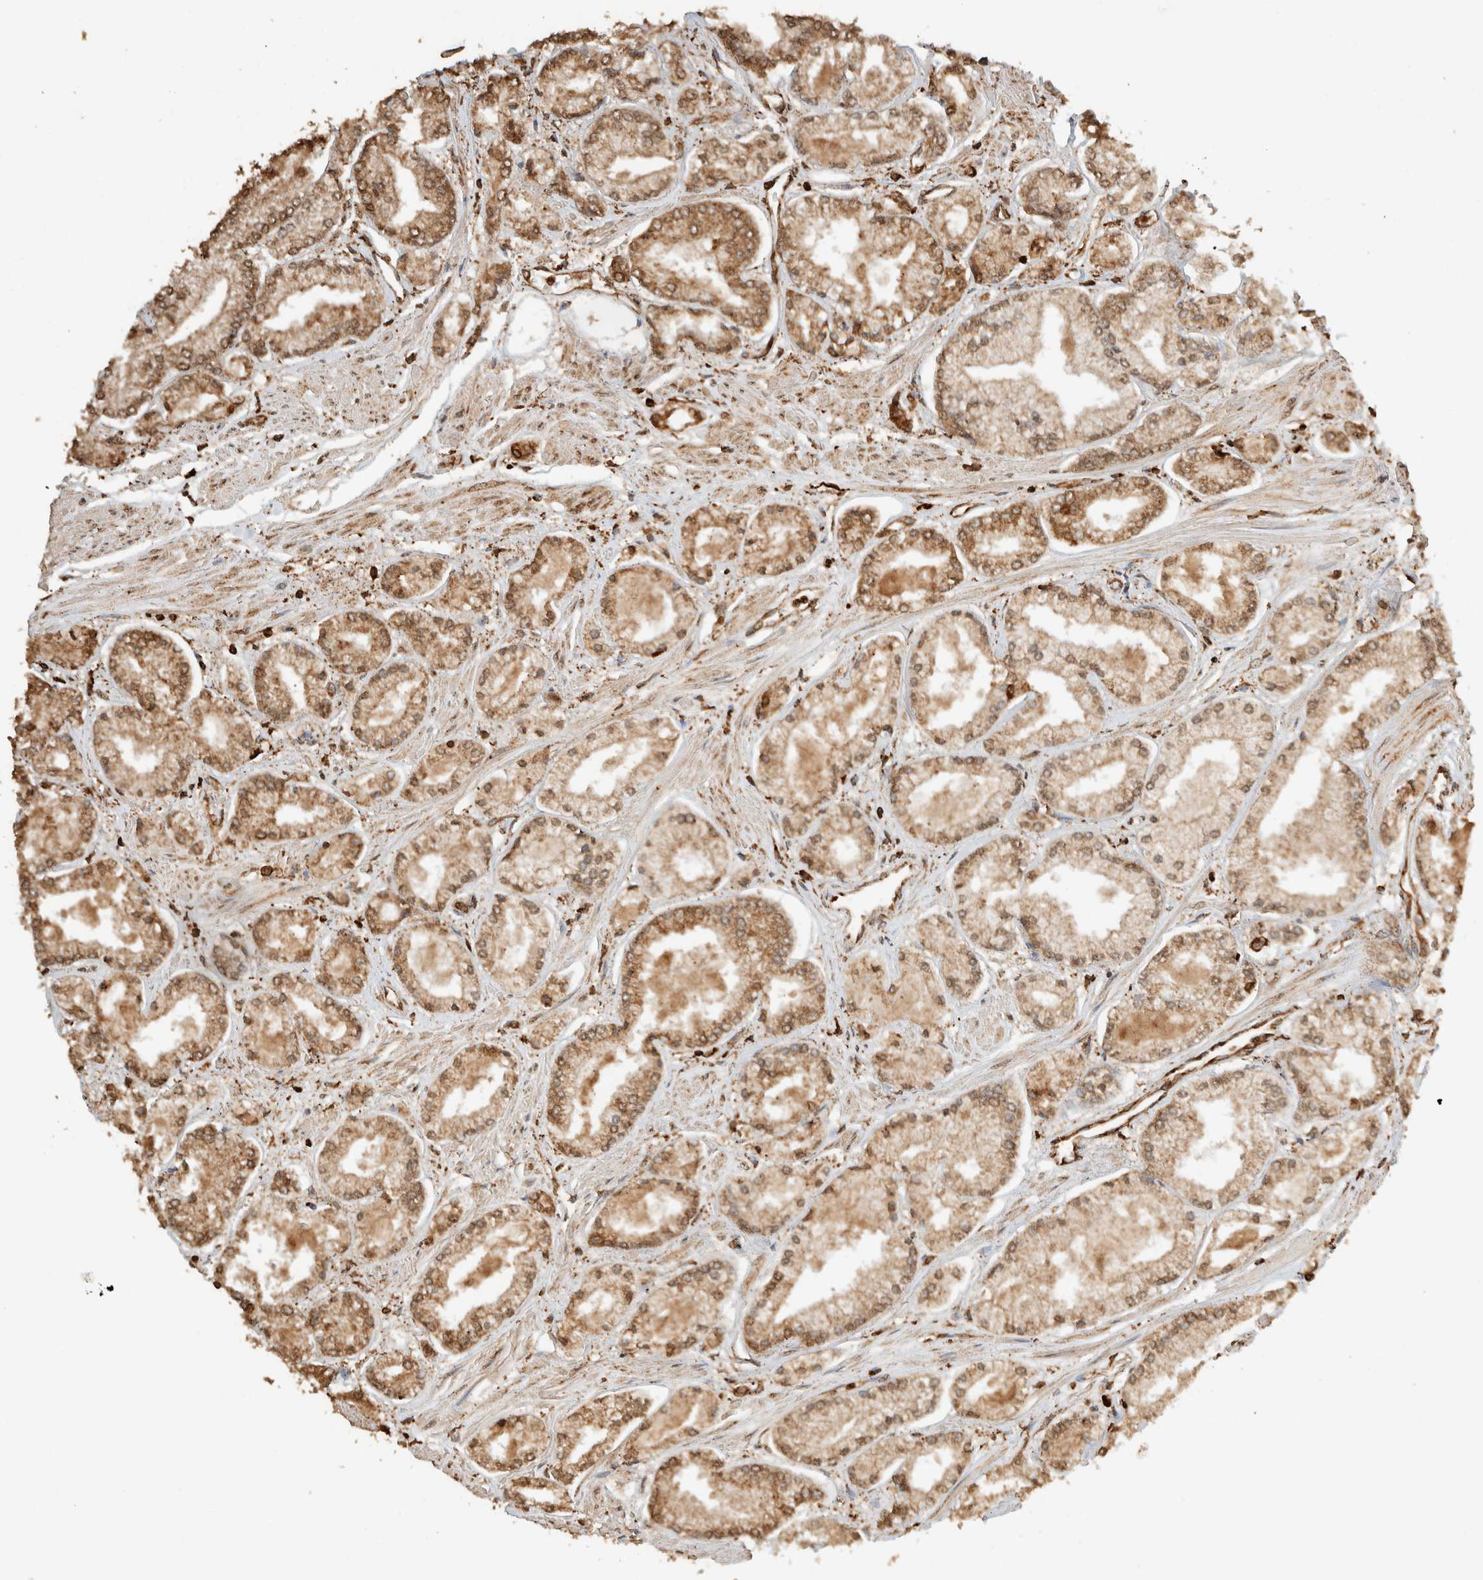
{"staining": {"intensity": "moderate", "quantity": ">75%", "location": "cytoplasmic/membranous"}, "tissue": "prostate cancer", "cell_type": "Tumor cells", "image_type": "cancer", "snomed": [{"axis": "morphology", "description": "Adenocarcinoma, Low grade"}, {"axis": "topography", "description": "Prostate"}], "caption": "Prostate cancer (adenocarcinoma (low-grade)) was stained to show a protein in brown. There is medium levels of moderate cytoplasmic/membranous positivity in approximately >75% of tumor cells.", "gene": "ERAP1", "patient": {"sex": "male", "age": 52}}